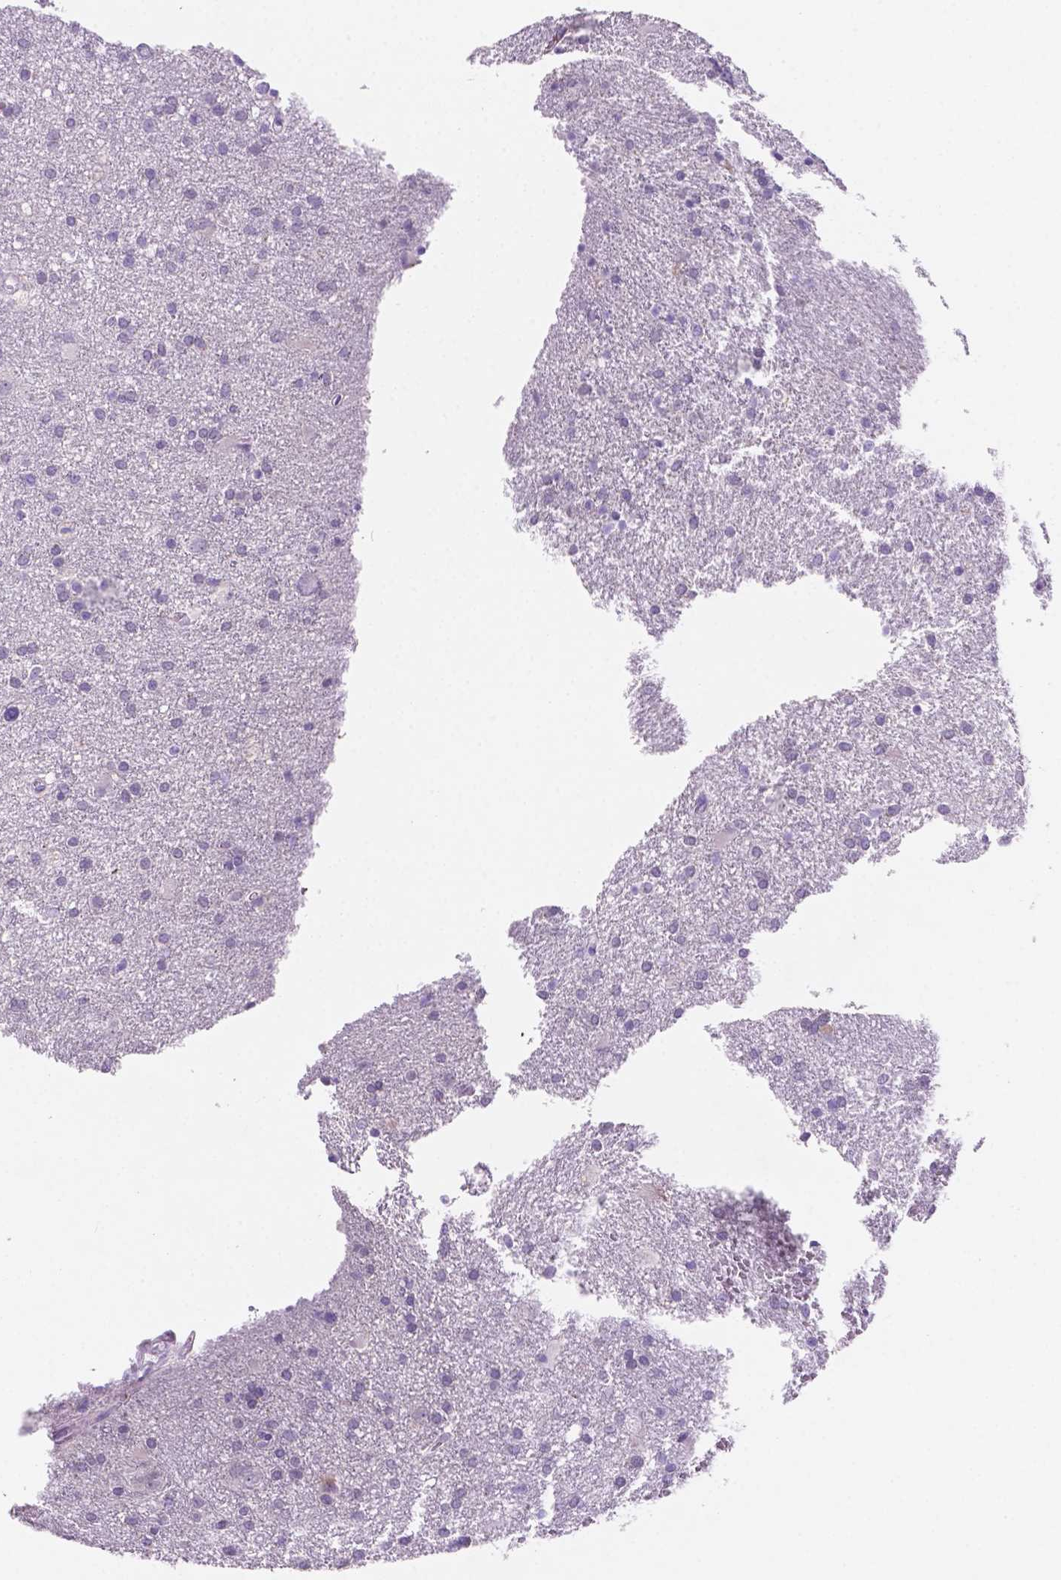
{"staining": {"intensity": "negative", "quantity": "none", "location": "none"}, "tissue": "glioma", "cell_type": "Tumor cells", "image_type": "cancer", "snomed": [{"axis": "morphology", "description": "Glioma, malignant, Low grade"}, {"axis": "topography", "description": "Brain"}], "caption": "High magnification brightfield microscopy of glioma stained with DAB (brown) and counterstained with hematoxylin (blue): tumor cells show no significant positivity.", "gene": "EBLN2", "patient": {"sex": "male", "age": 66}}